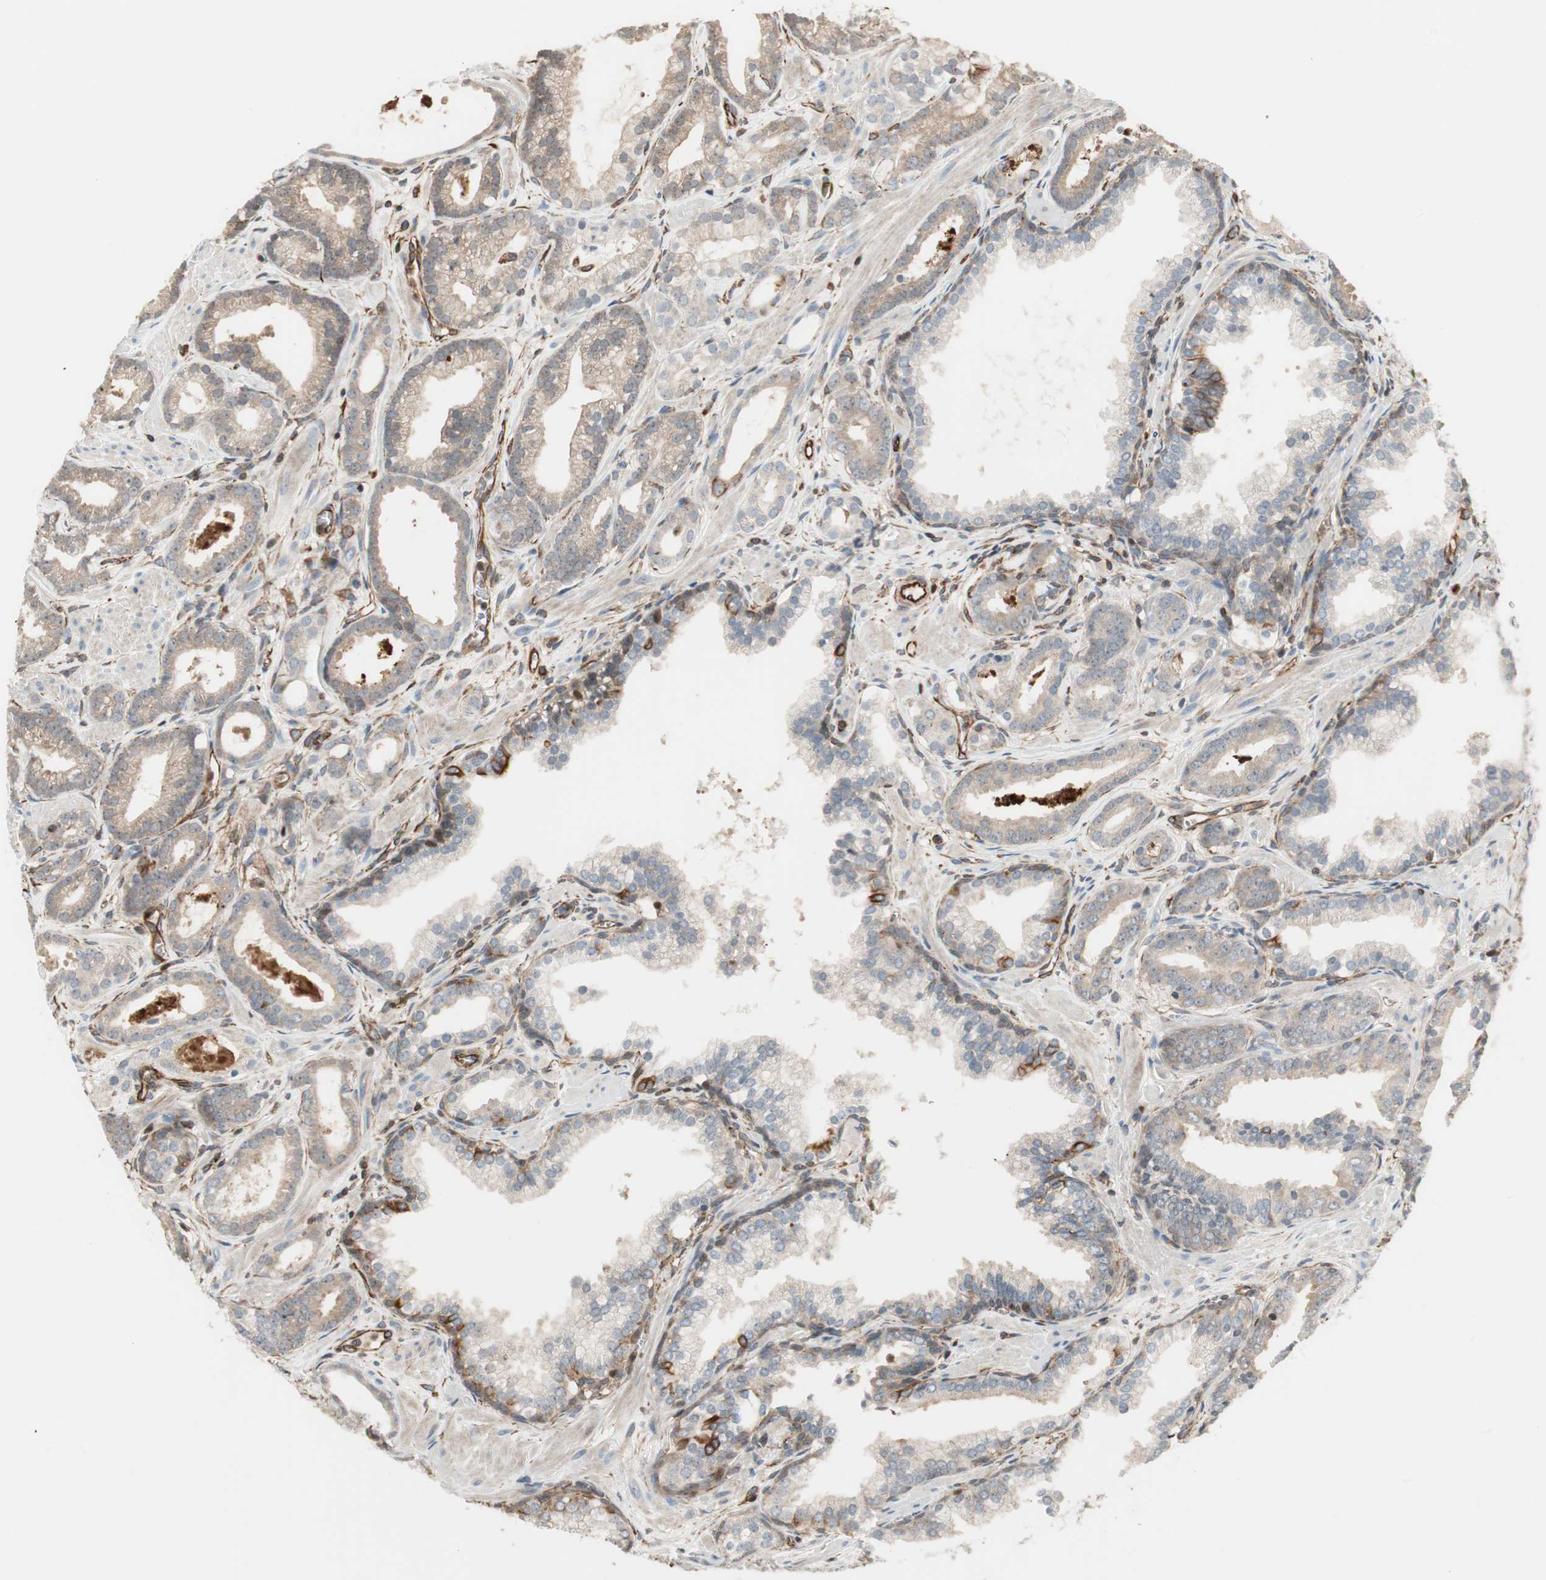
{"staining": {"intensity": "weak", "quantity": ">75%", "location": "cytoplasmic/membranous"}, "tissue": "prostate cancer", "cell_type": "Tumor cells", "image_type": "cancer", "snomed": [{"axis": "morphology", "description": "Adenocarcinoma, Low grade"}, {"axis": "topography", "description": "Prostate"}], "caption": "Prostate adenocarcinoma (low-grade) stained with DAB (3,3'-diaminobenzidine) IHC exhibits low levels of weak cytoplasmic/membranous expression in about >75% of tumor cells.", "gene": "MAD2L2", "patient": {"sex": "male", "age": 57}}